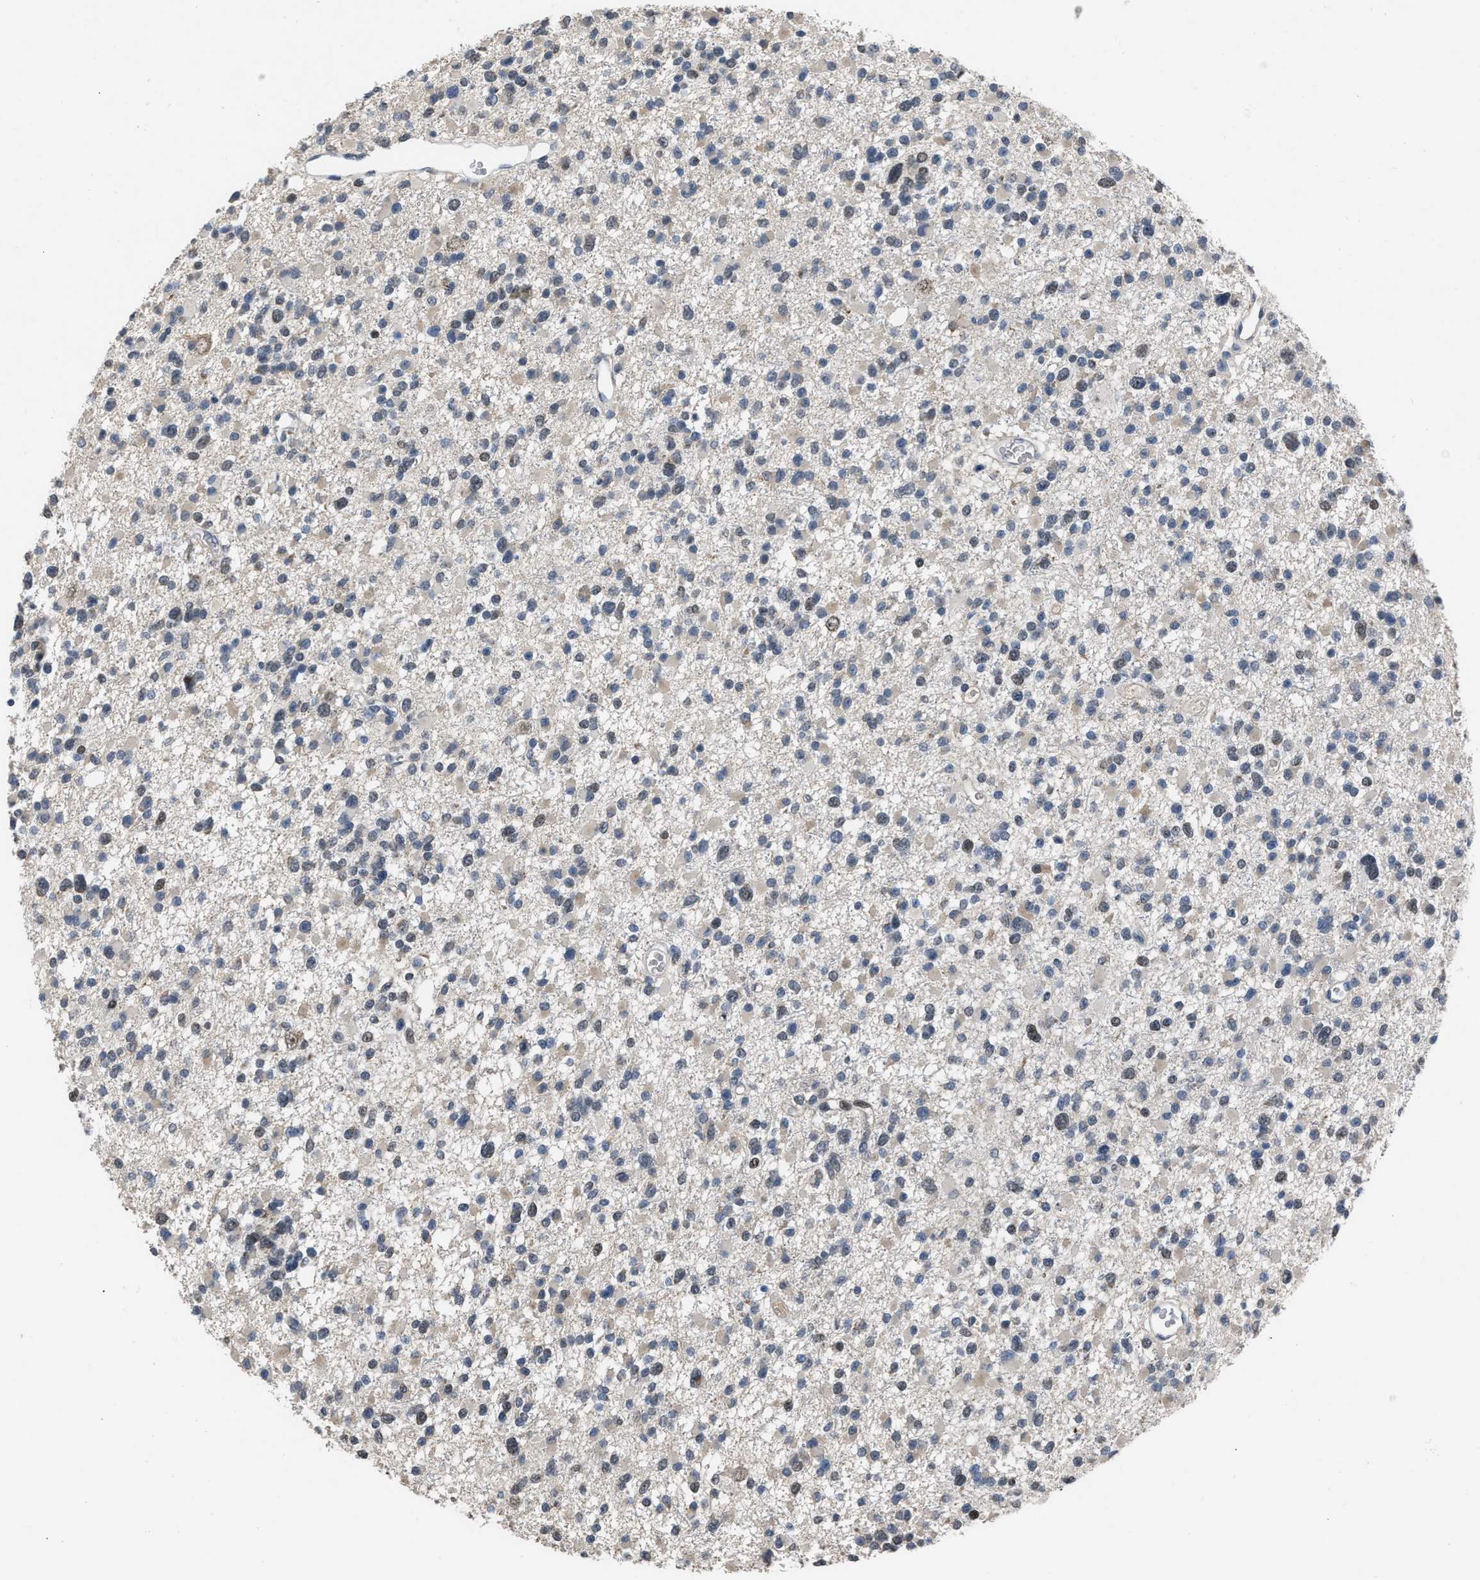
{"staining": {"intensity": "weak", "quantity": "<25%", "location": "cytoplasmic/membranous"}, "tissue": "glioma", "cell_type": "Tumor cells", "image_type": "cancer", "snomed": [{"axis": "morphology", "description": "Glioma, malignant, Low grade"}, {"axis": "topography", "description": "Brain"}], "caption": "An image of human malignant low-grade glioma is negative for staining in tumor cells.", "gene": "SETDB1", "patient": {"sex": "female", "age": 22}}